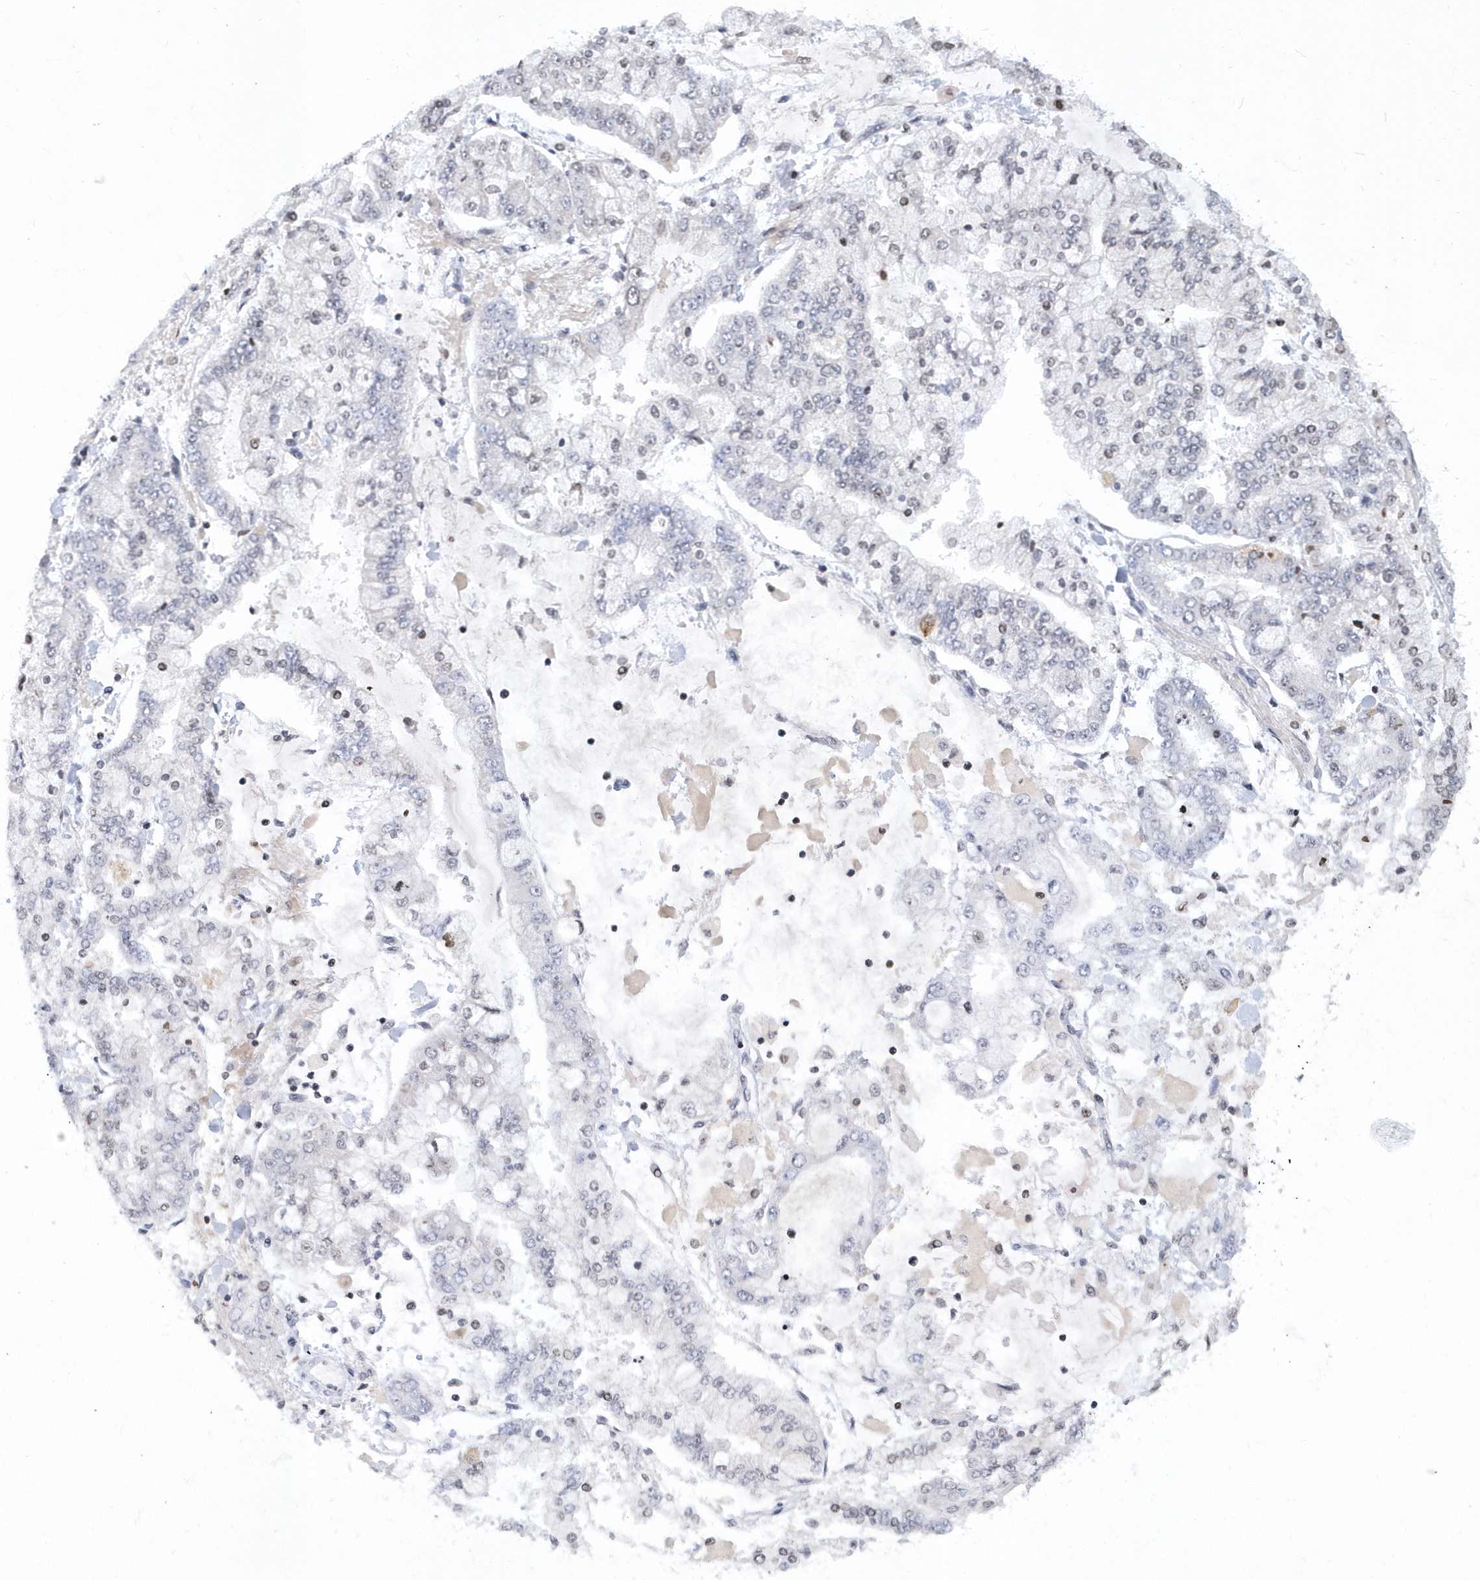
{"staining": {"intensity": "negative", "quantity": "none", "location": "none"}, "tissue": "stomach cancer", "cell_type": "Tumor cells", "image_type": "cancer", "snomed": [{"axis": "morphology", "description": "Normal tissue, NOS"}, {"axis": "morphology", "description": "Adenocarcinoma, NOS"}, {"axis": "topography", "description": "Stomach, upper"}, {"axis": "topography", "description": "Stomach"}], "caption": "IHC micrograph of stomach adenocarcinoma stained for a protein (brown), which demonstrates no staining in tumor cells.", "gene": "VWA5B2", "patient": {"sex": "male", "age": 76}}